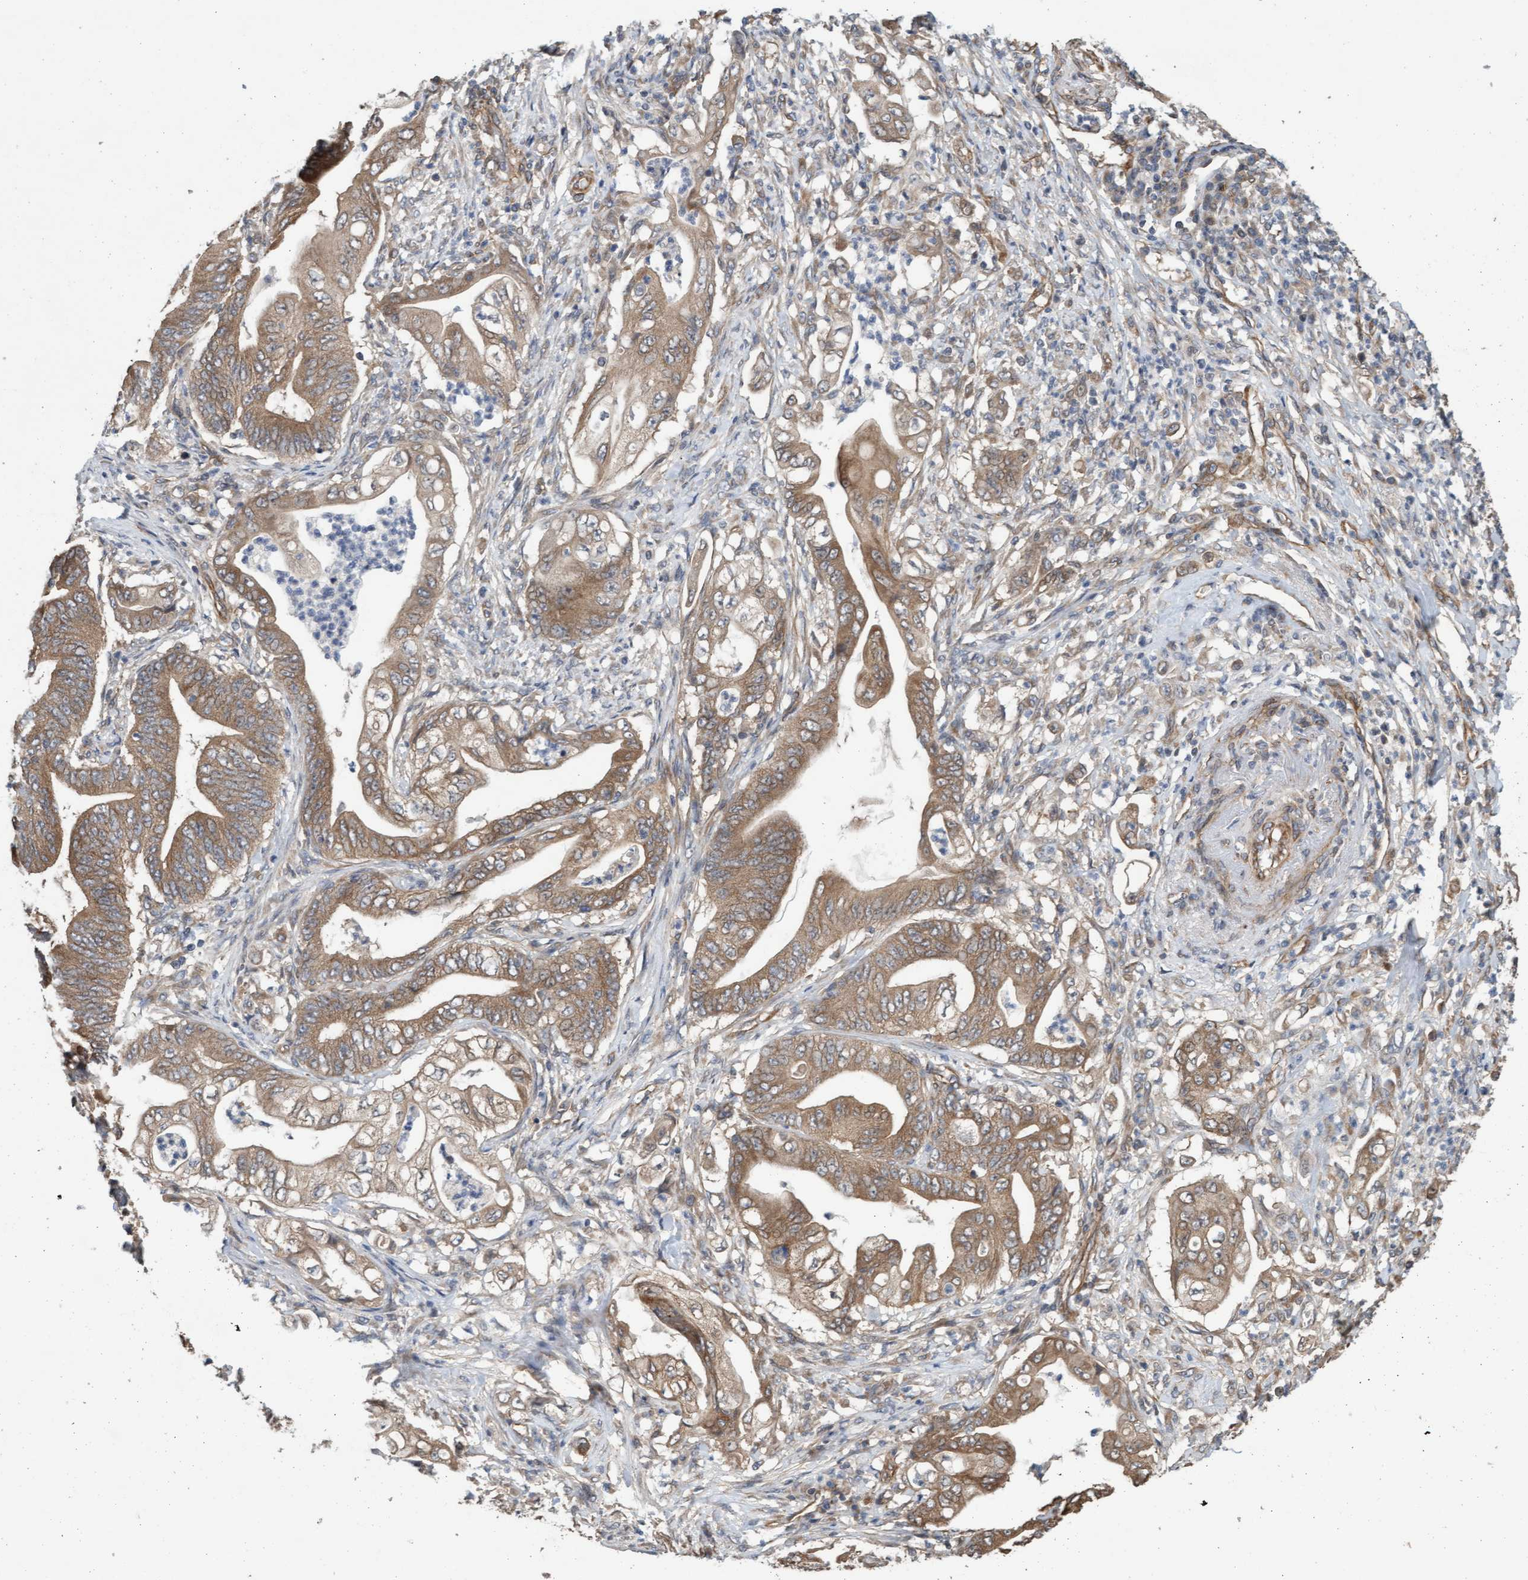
{"staining": {"intensity": "moderate", "quantity": ">75%", "location": "cytoplasmic/membranous"}, "tissue": "stomach cancer", "cell_type": "Tumor cells", "image_type": "cancer", "snomed": [{"axis": "morphology", "description": "Adenocarcinoma, NOS"}, {"axis": "topography", "description": "Stomach"}], "caption": "Protein expression analysis of human stomach adenocarcinoma reveals moderate cytoplasmic/membranous expression in approximately >75% of tumor cells. Nuclei are stained in blue.", "gene": "CDC42EP4", "patient": {"sex": "female", "age": 73}}